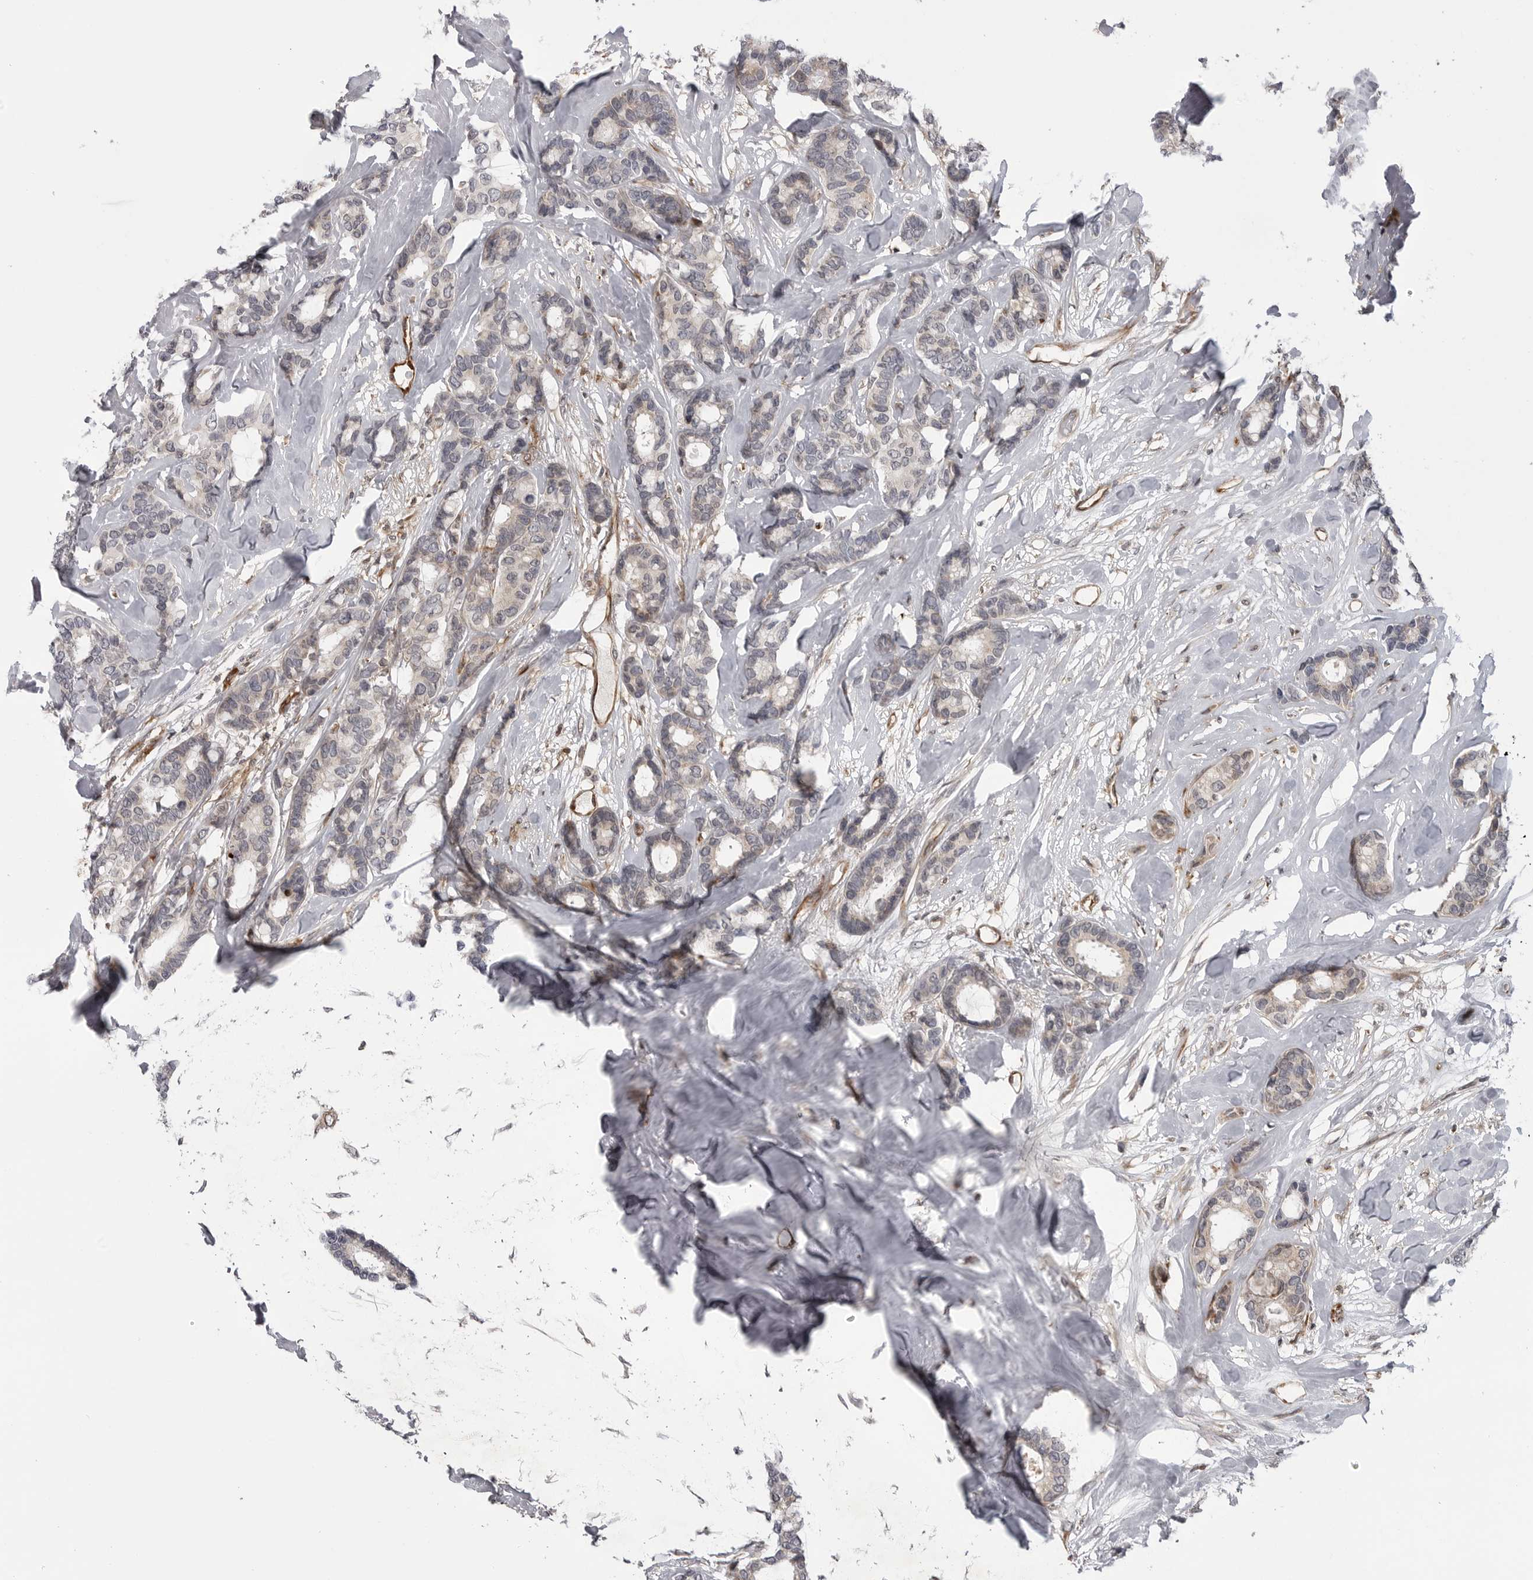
{"staining": {"intensity": "weak", "quantity": "<25%", "location": "cytoplasmic/membranous"}, "tissue": "breast cancer", "cell_type": "Tumor cells", "image_type": "cancer", "snomed": [{"axis": "morphology", "description": "Duct carcinoma"}, {"axis": "topography", "description": "Breast"}], "caption": "IHC histopathology image of human intraductal carcinoma (breast) stained for a protein (brown), which reveals no expression in tumor cells. (DAB (3,3'-diaminobenzidine) immunohistochemistry, high magnification).", "gene": "ABL1", "patient": {"sex": "female", "age": 87}}